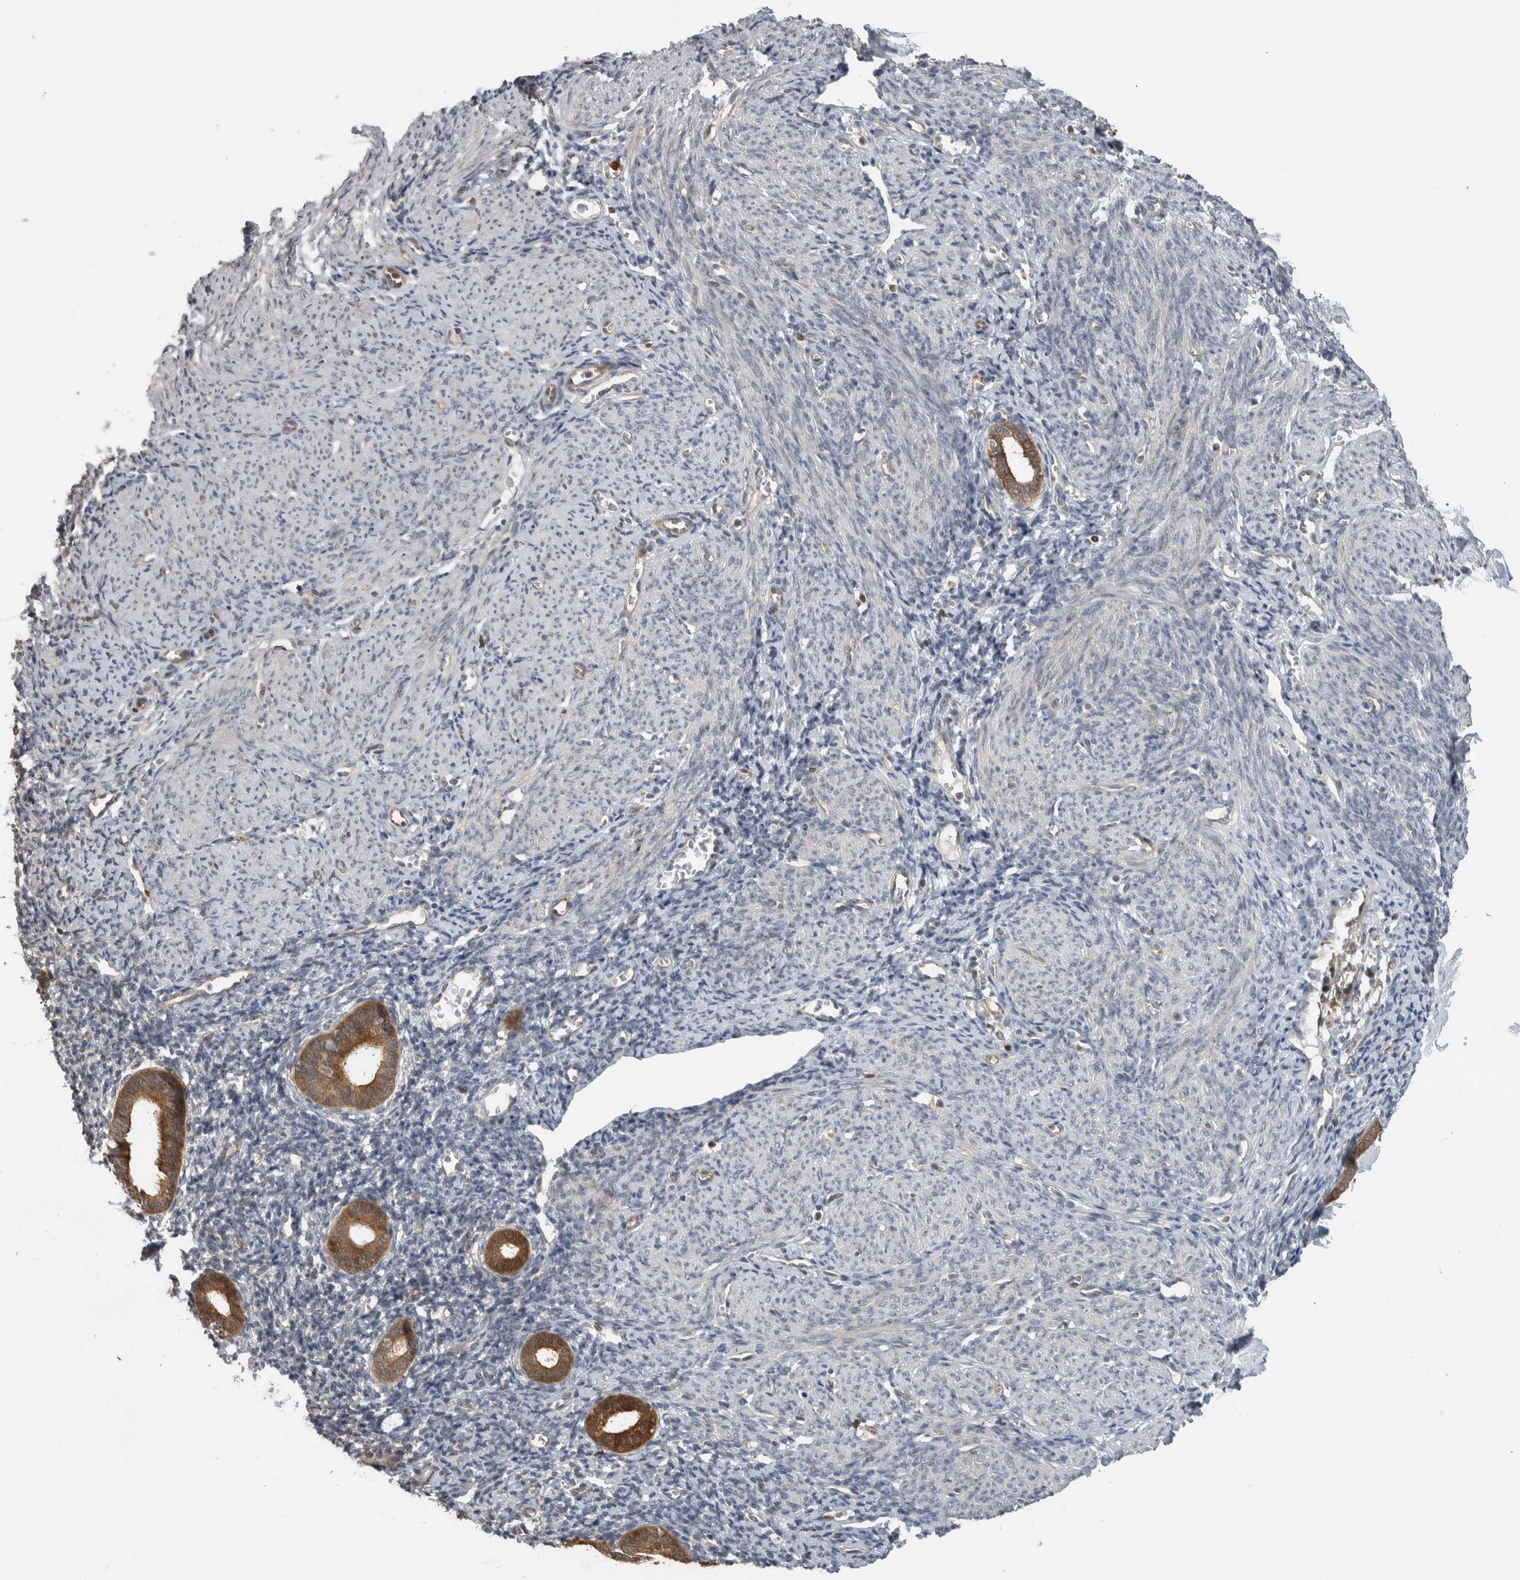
{"staining": {"intensity": "negative", "quantity": "none", "location": "none"}, "tissue": "endometrium", "cell_type": "Cells in endometrial stroma", "image_type": "normal", "snomed": [{"axis": "morphology", "description": "Normal tissue, NOS"}, {"axis": "morphology", "description": "Adenocarcinoma, NOS"}, {"axis": "topography", "description": "Endometrium"}], "caption": "Immunohistochemical staining of benign endometrium shows no significant positivity in cells in endometrial stroma. The staining is performed using DAB (3,3'-diaminobenzidine) brown chromogen with nuclei counter-stained in using hematoxylin.", "gene": "USH1G", "patient": {"sex": "female", "age": 57}}